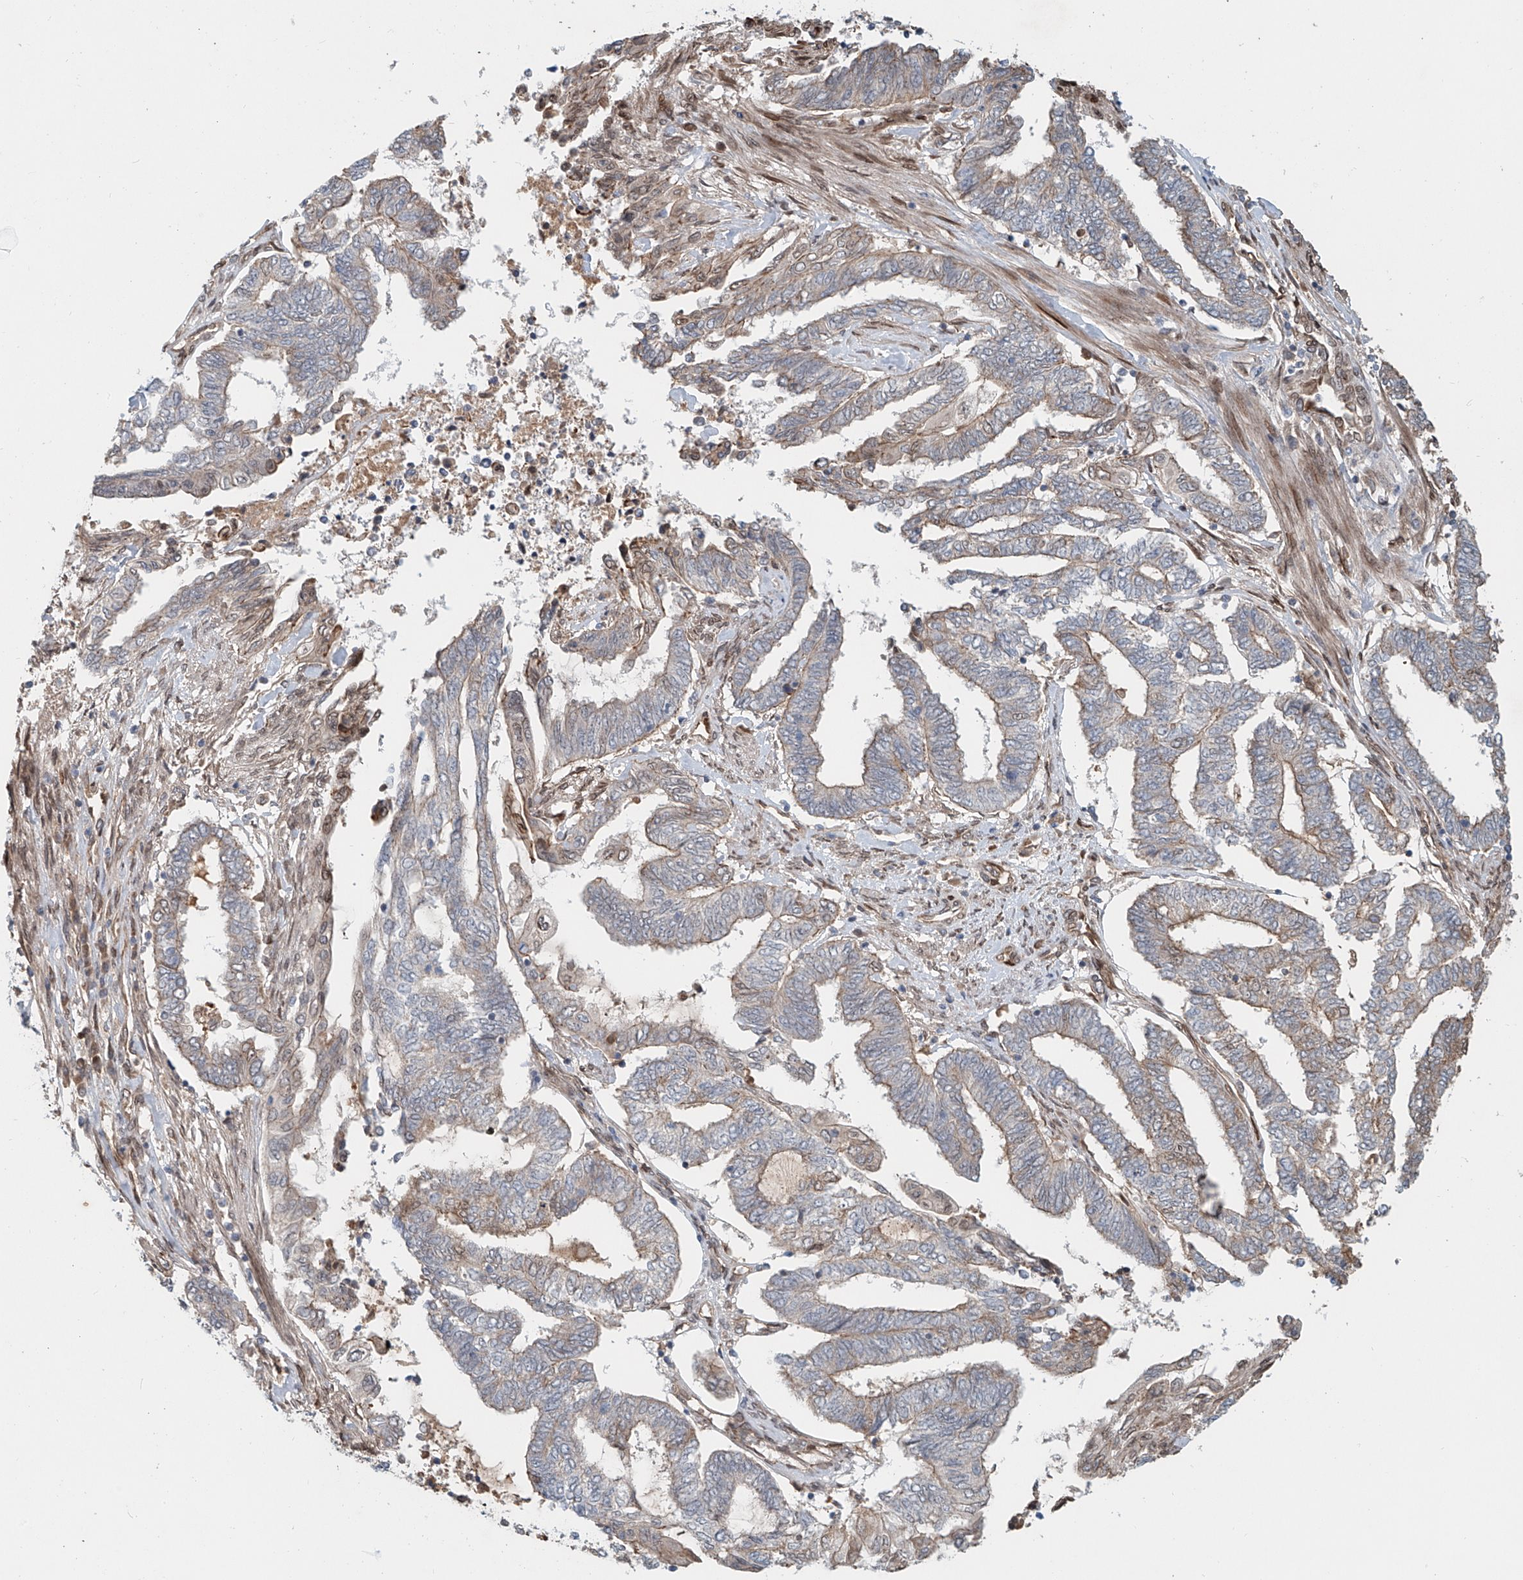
{"staining": {"intensity": "weak", "quantity": "25%-75%", "location": "cytoplasmic/membranous"}, "tissue": "endometrial cancer", "cell_type": "Tumor cells", "image_type": "cancer", "snomed": [{"axis": "morphology", "description": "Adenocarcinoma, NOS"}, {"axis": "topography", "description": "Uterus"}, {"axis": "topography", "description": "Endometrium"}], "caption": "An image showing weak cytoplasmic/membranous staining in about 25%-75% of tumor cells in adenocarcinoma (endometrial), as visualized by brown immunohistochemical staining.", "gene": "SASH1", "patient": {"sex": "female", "age": 70}}